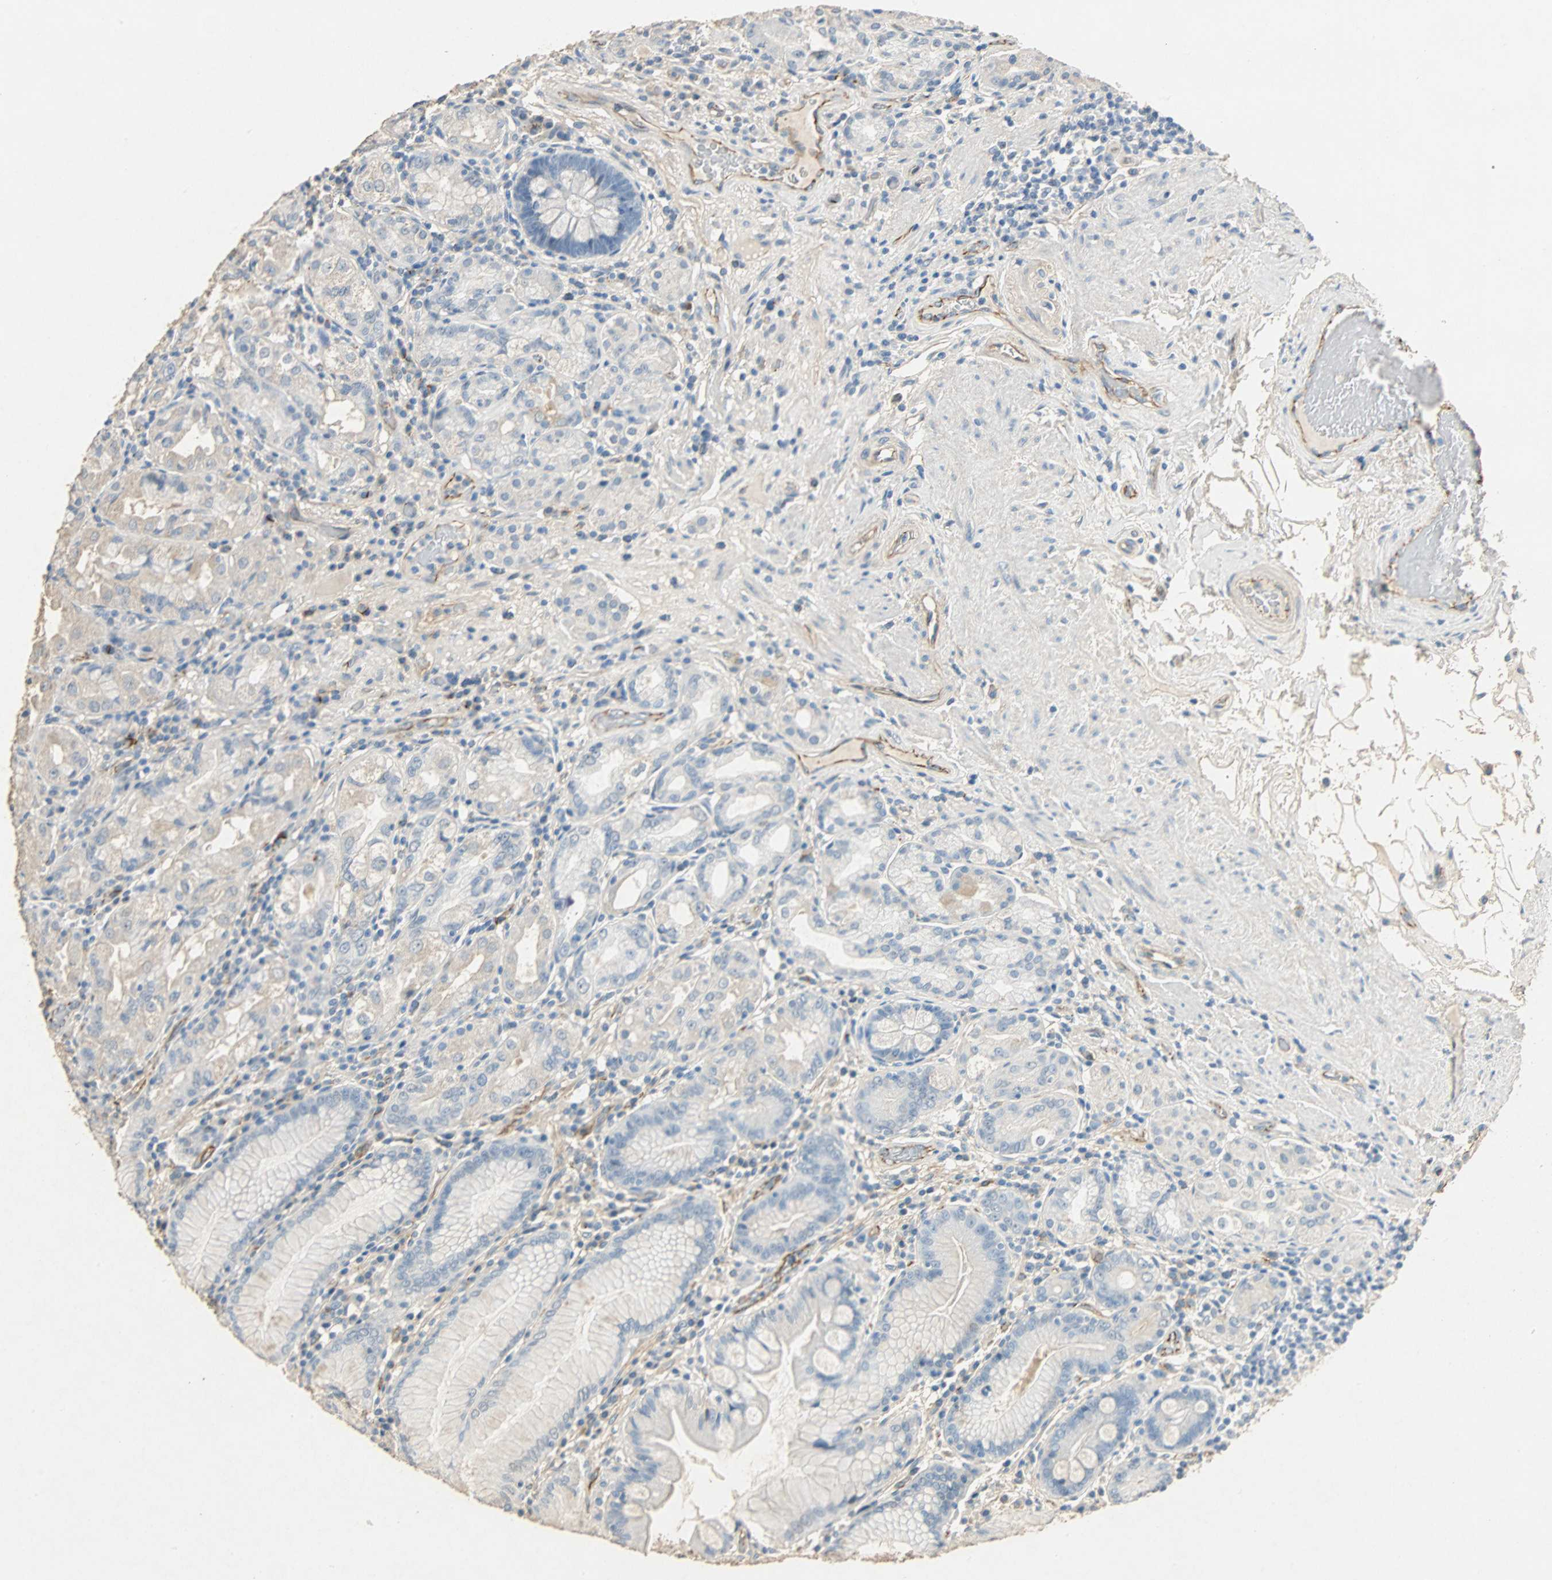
{"staining": {"intensity": "weak", "quantity": "<25%", "location": "cytoplasmic/membranous"}, "tissue": "stomach", "cell_type": "Glandular cells", "image_type": "normal", "snomed": [{"axis": "morphology", "description": "Normal tissue, NOS"}, {"axis": "topography", "description": "Stomach, lower"}], "caption": "A high-resolution image shows IHC staining of normal stomach, which shows no significant staining in glandular cells.", "gene": "VPS9D1", "patient": {"sex": "female", "age": 76}}